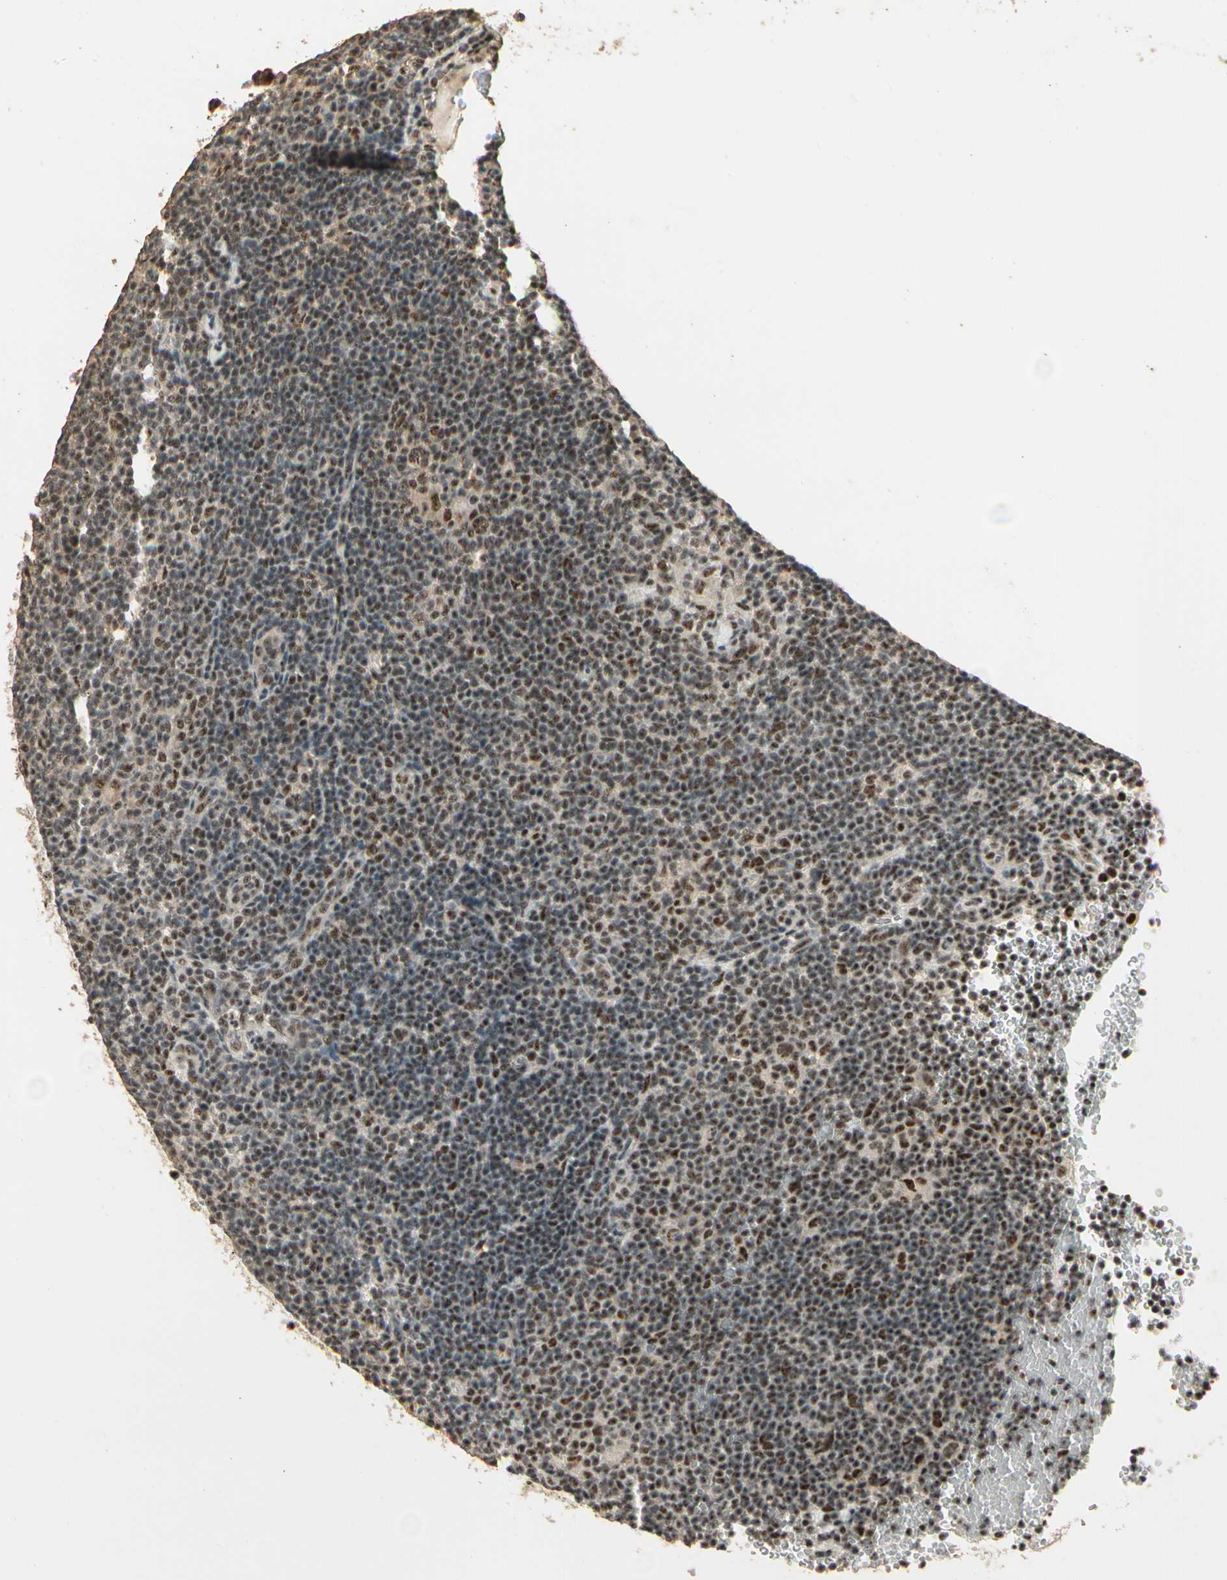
{"staining": {"intensity": "weak", "quantity": "25%-75%", "location": "nuclear"}, "tissue": "lymphoma", "cell_type": "Tumor cells", "image_type": "cancer", "snomed": [{"axis": "morphology", "description": "Hodgkin's disease, NOS"}, {"axis": "topography", "description": "Lymph node"}], "caption": "Protein expression analysis of human Hodgkin's disease reveals weak nuclear expression in approximately 25%-75% of tumor cells.", "gene": "RBM25", "patient": {"sex": "female", "age": 57}}